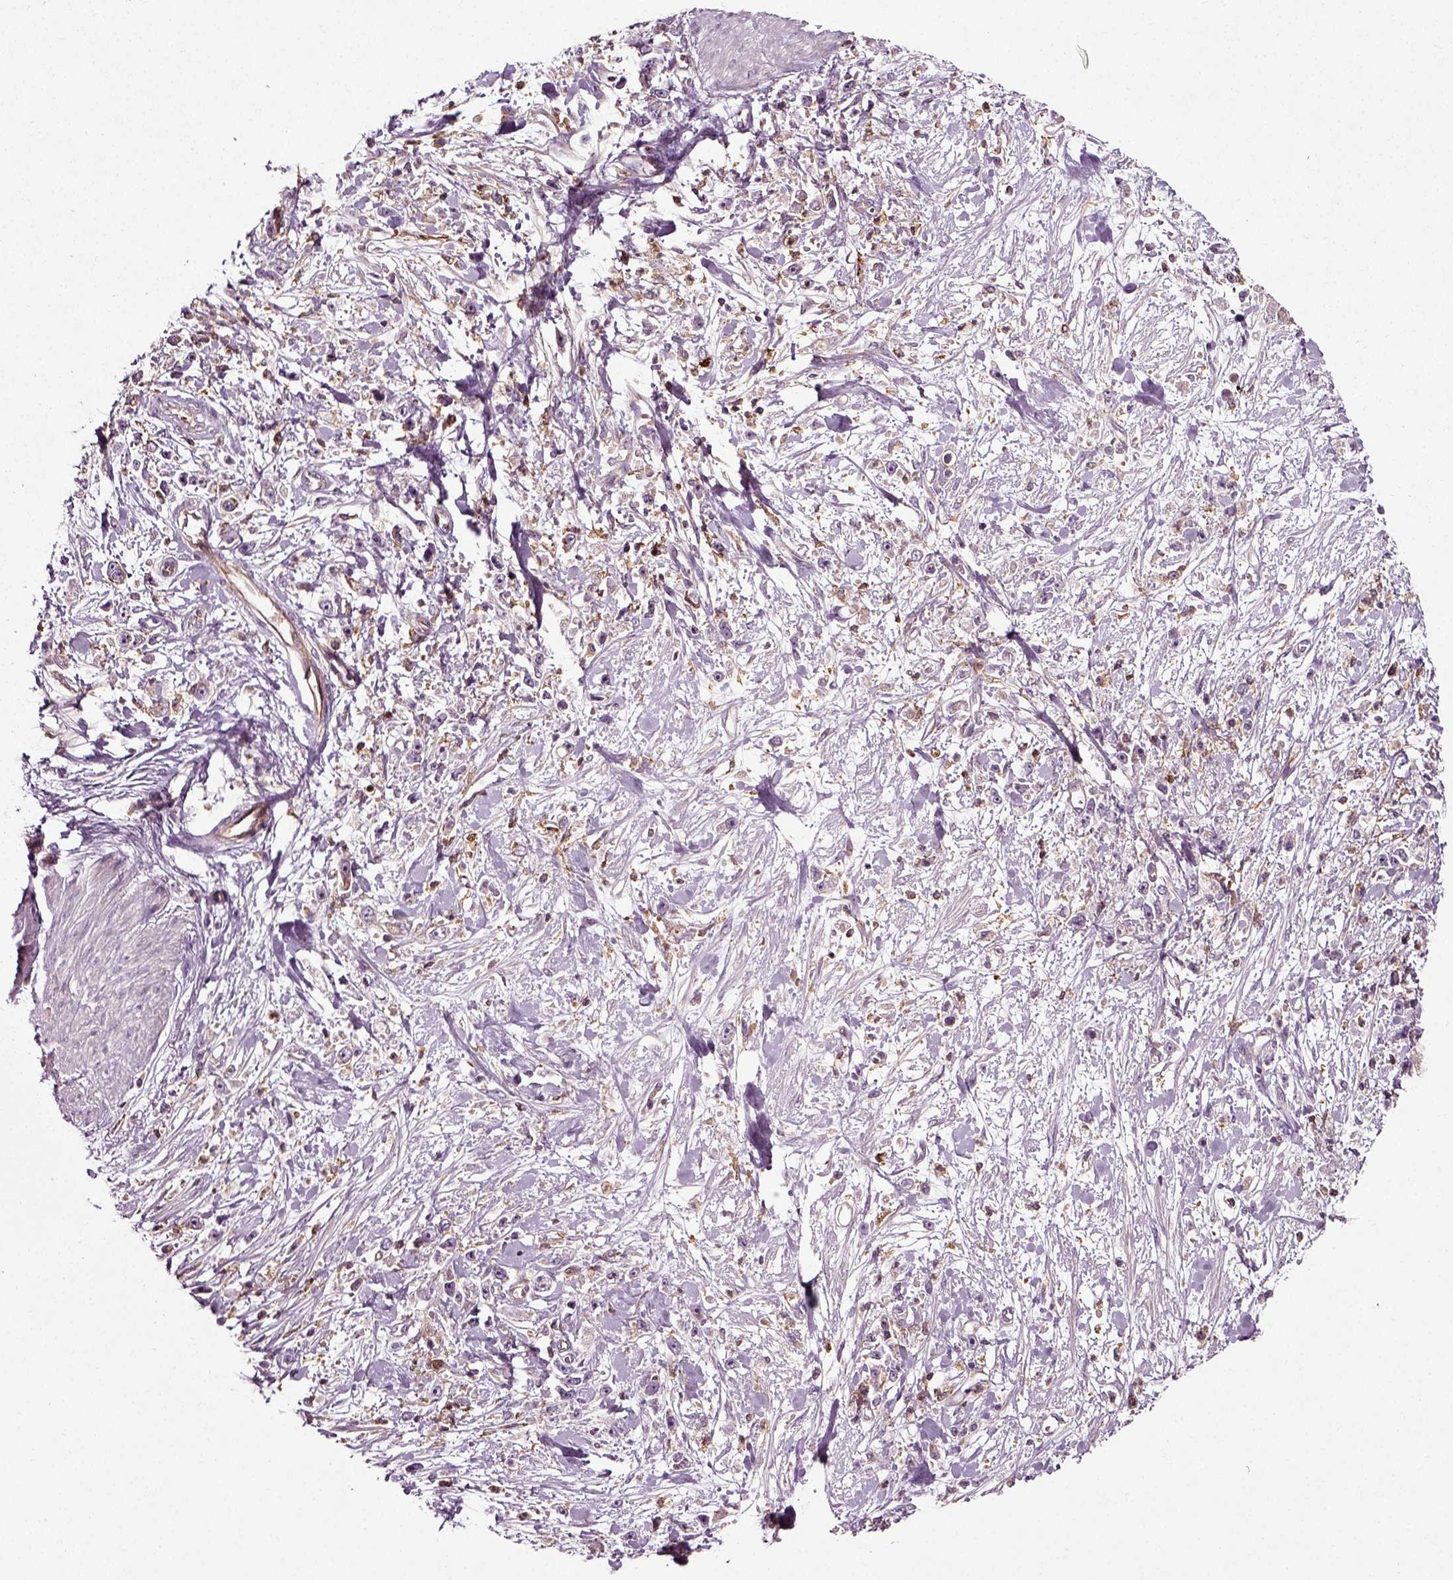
{"staining": {"intensity": "negative", "quantity": "none", "location": "none"}, "tissue": "stomach cancer", "cell_type": "Tumor cells", "image_type": "cancer", "snomed": [{"axis": "morphology", "description": "Adenocarcinoma, NOS"}, {"axis": "topography", "description": "Stomach"}], "caption": "Immunohistochemical staining of human adenocarcinoma (stomach) exhibits no significant expression in tumor cells.", "gene": "RHOF", "patient": {"sex": "female", "age": 59}}